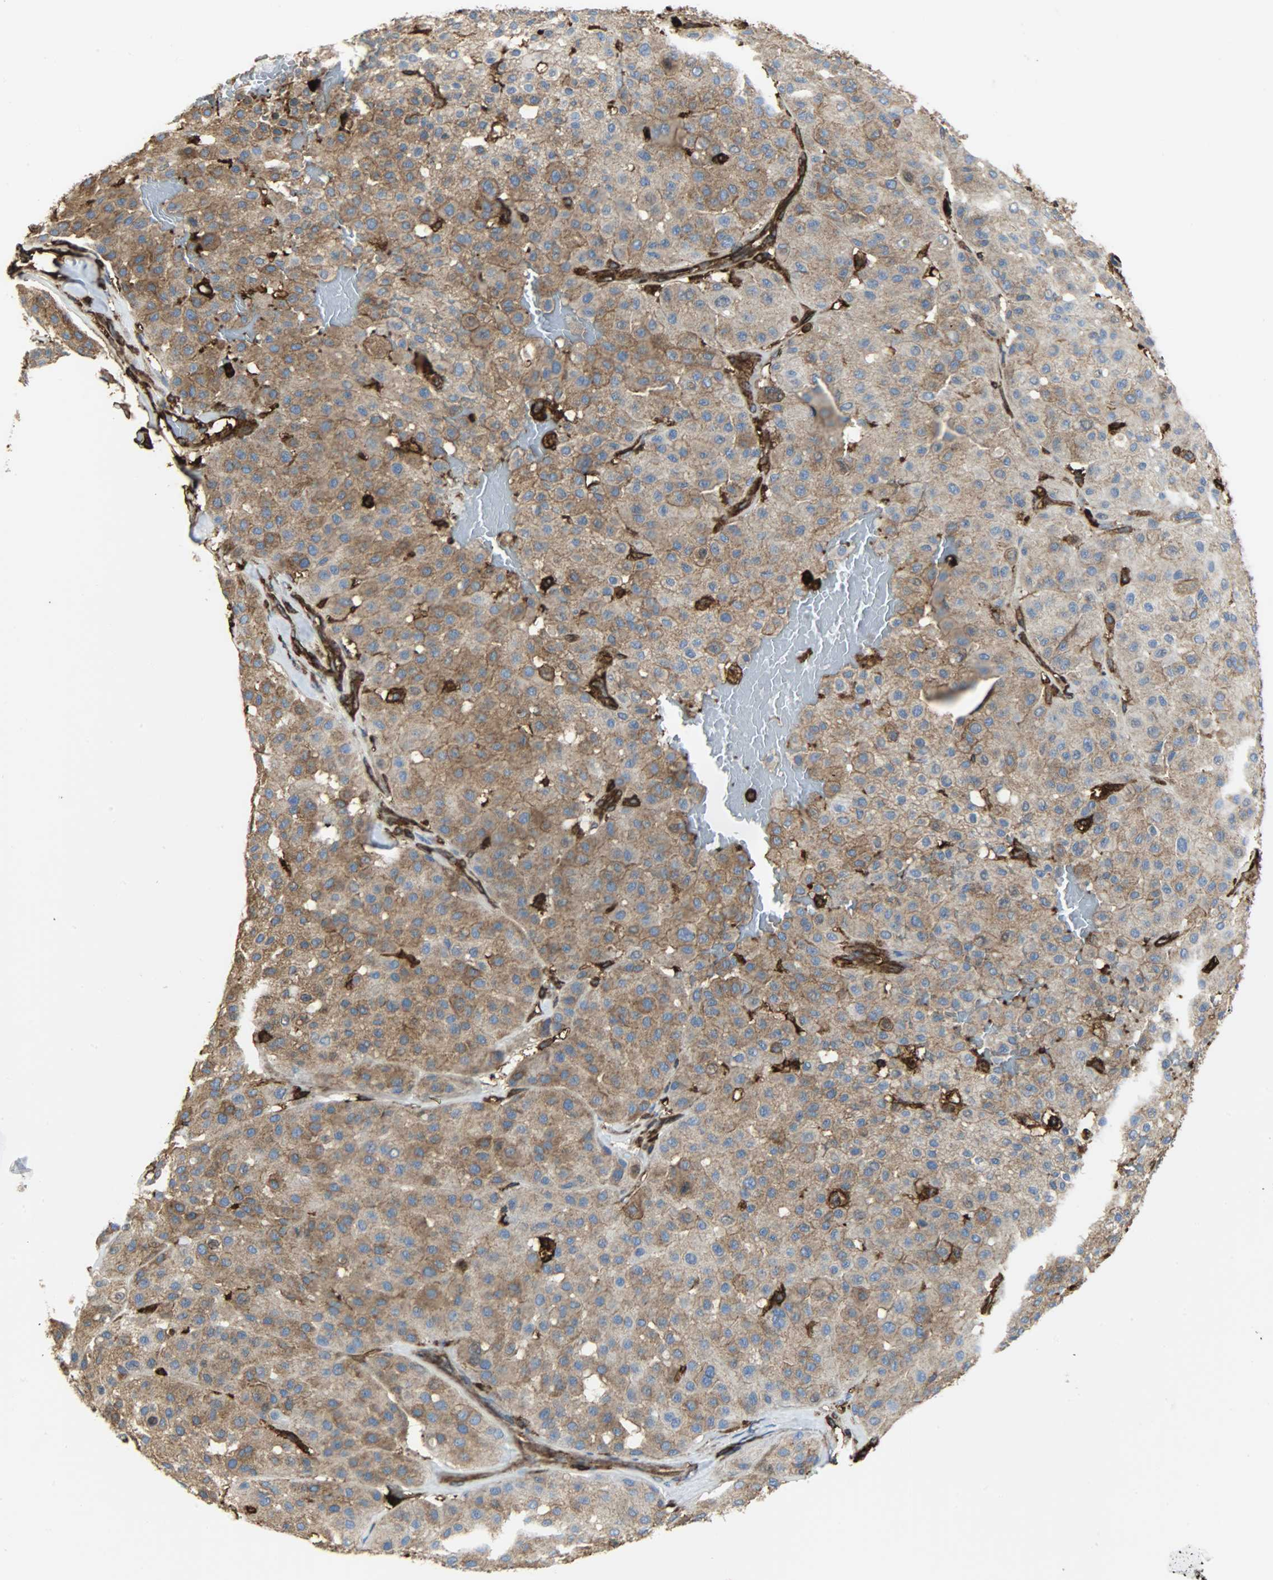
{"staining": {"intensity": "moderate", "quantity": ">75%", "location": "cytoplasmic/membranous"}, "tissue": "melanoma", "cell_type": "Tumor cells", "image_type": "cancer", "snomed": [{"axis": "morphology", "description": "Normal tissue, NOS"}, {"axis": "morphology", "description": "Malignant melanoma, Metastatic site"}, {"axis": "topography", "description": "Skin"}], "caption": "A high-resolution histopathology image shows immunohistochemistry (IHC) staining of melanoma, which displays moderate cytoplasmic/membranous staining in about >75% of tumor cells. (DAB IHC, brown staining for protein, blue staining for nuclei).", "gene": "VASP", "patient": {"sex": "male", "age": 41}}